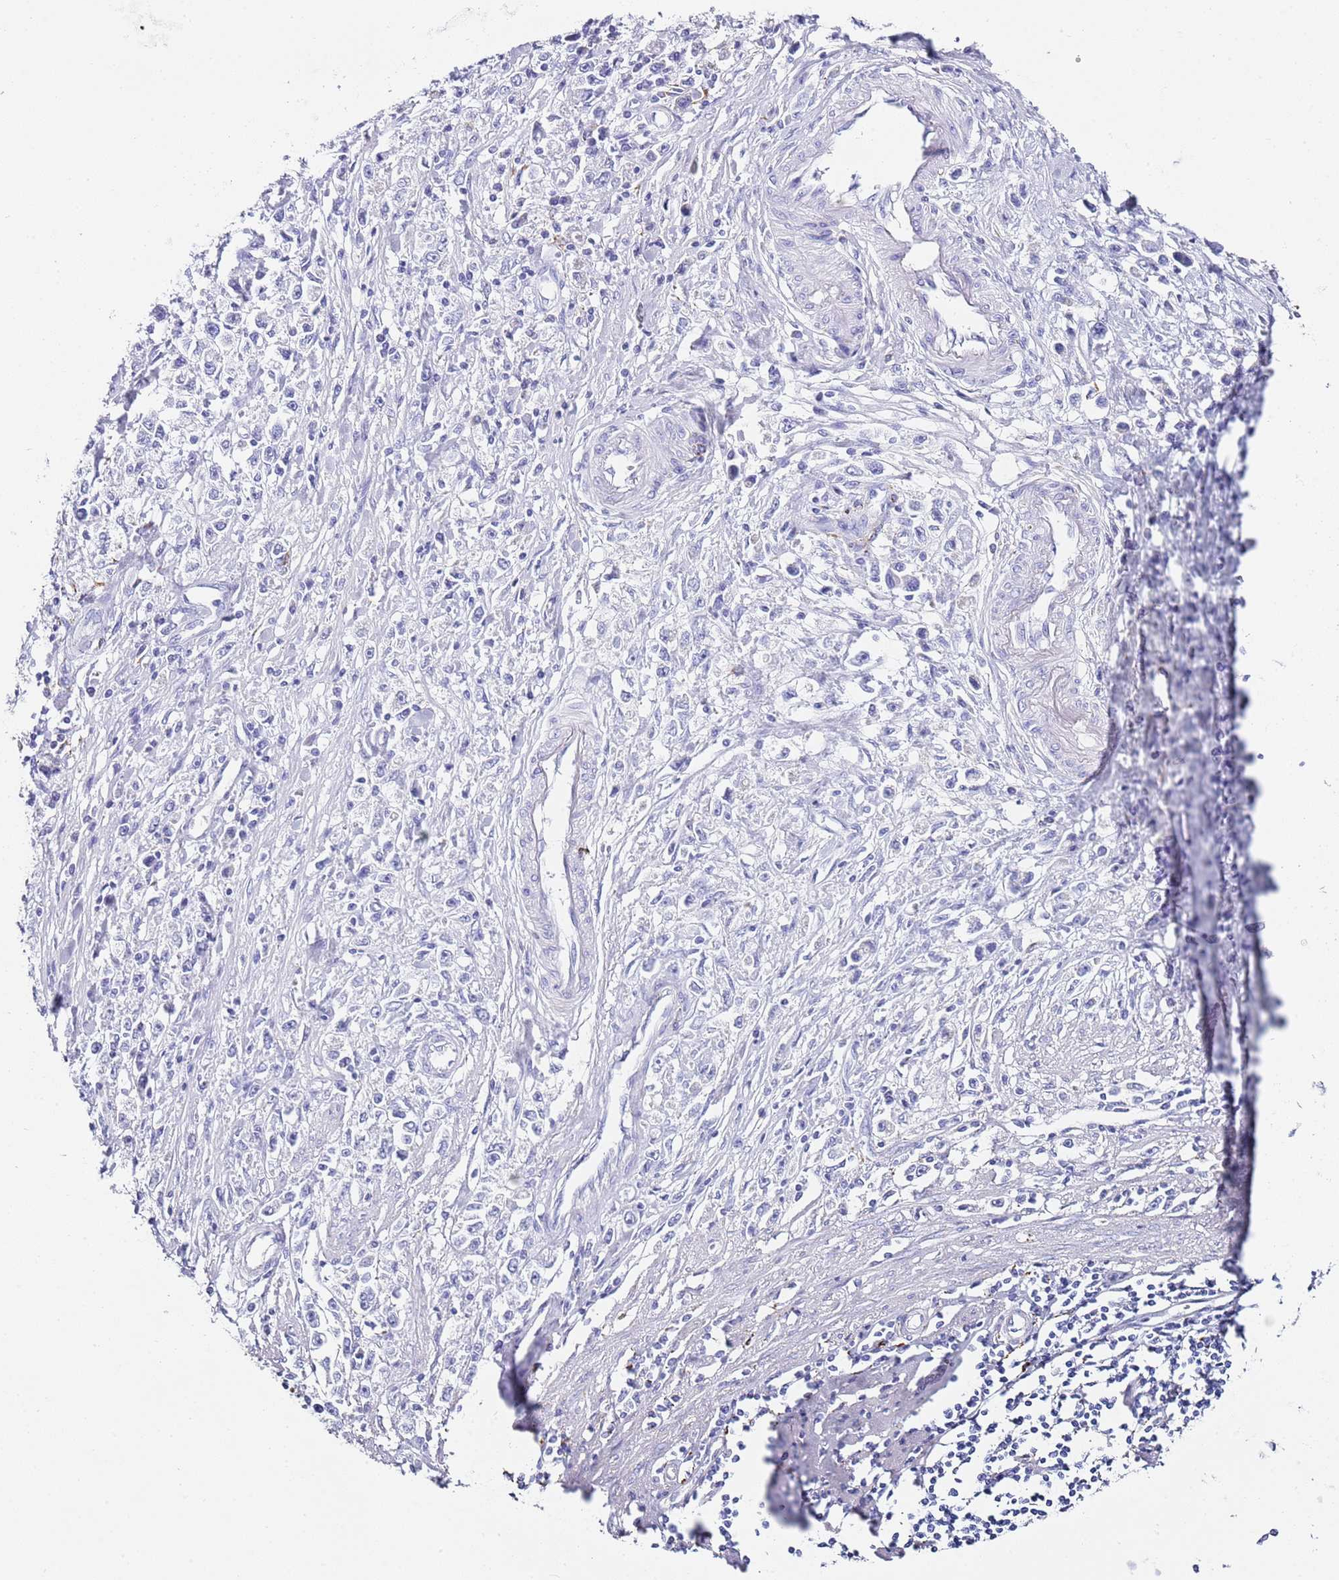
{"staining": {"intensity": "negative", "quantity": "none", "location": "none"}, "tissue": "stomach cancer", "cell_type": "Tumor cells", "image_type": "cancer", "snomed": [{"axis": "morphology", "description": "Adenocarcinoma, NOS"}, {"axis": "topography", "description": "Stomach"}], "caption": "This is an immunohistochemistry photomicrograph of stomach cancer (adenocarcinoma). There is no positivity in tumor cells.", "gene": "PTBP2", "patient": {"sex": "female", "age": 59}}